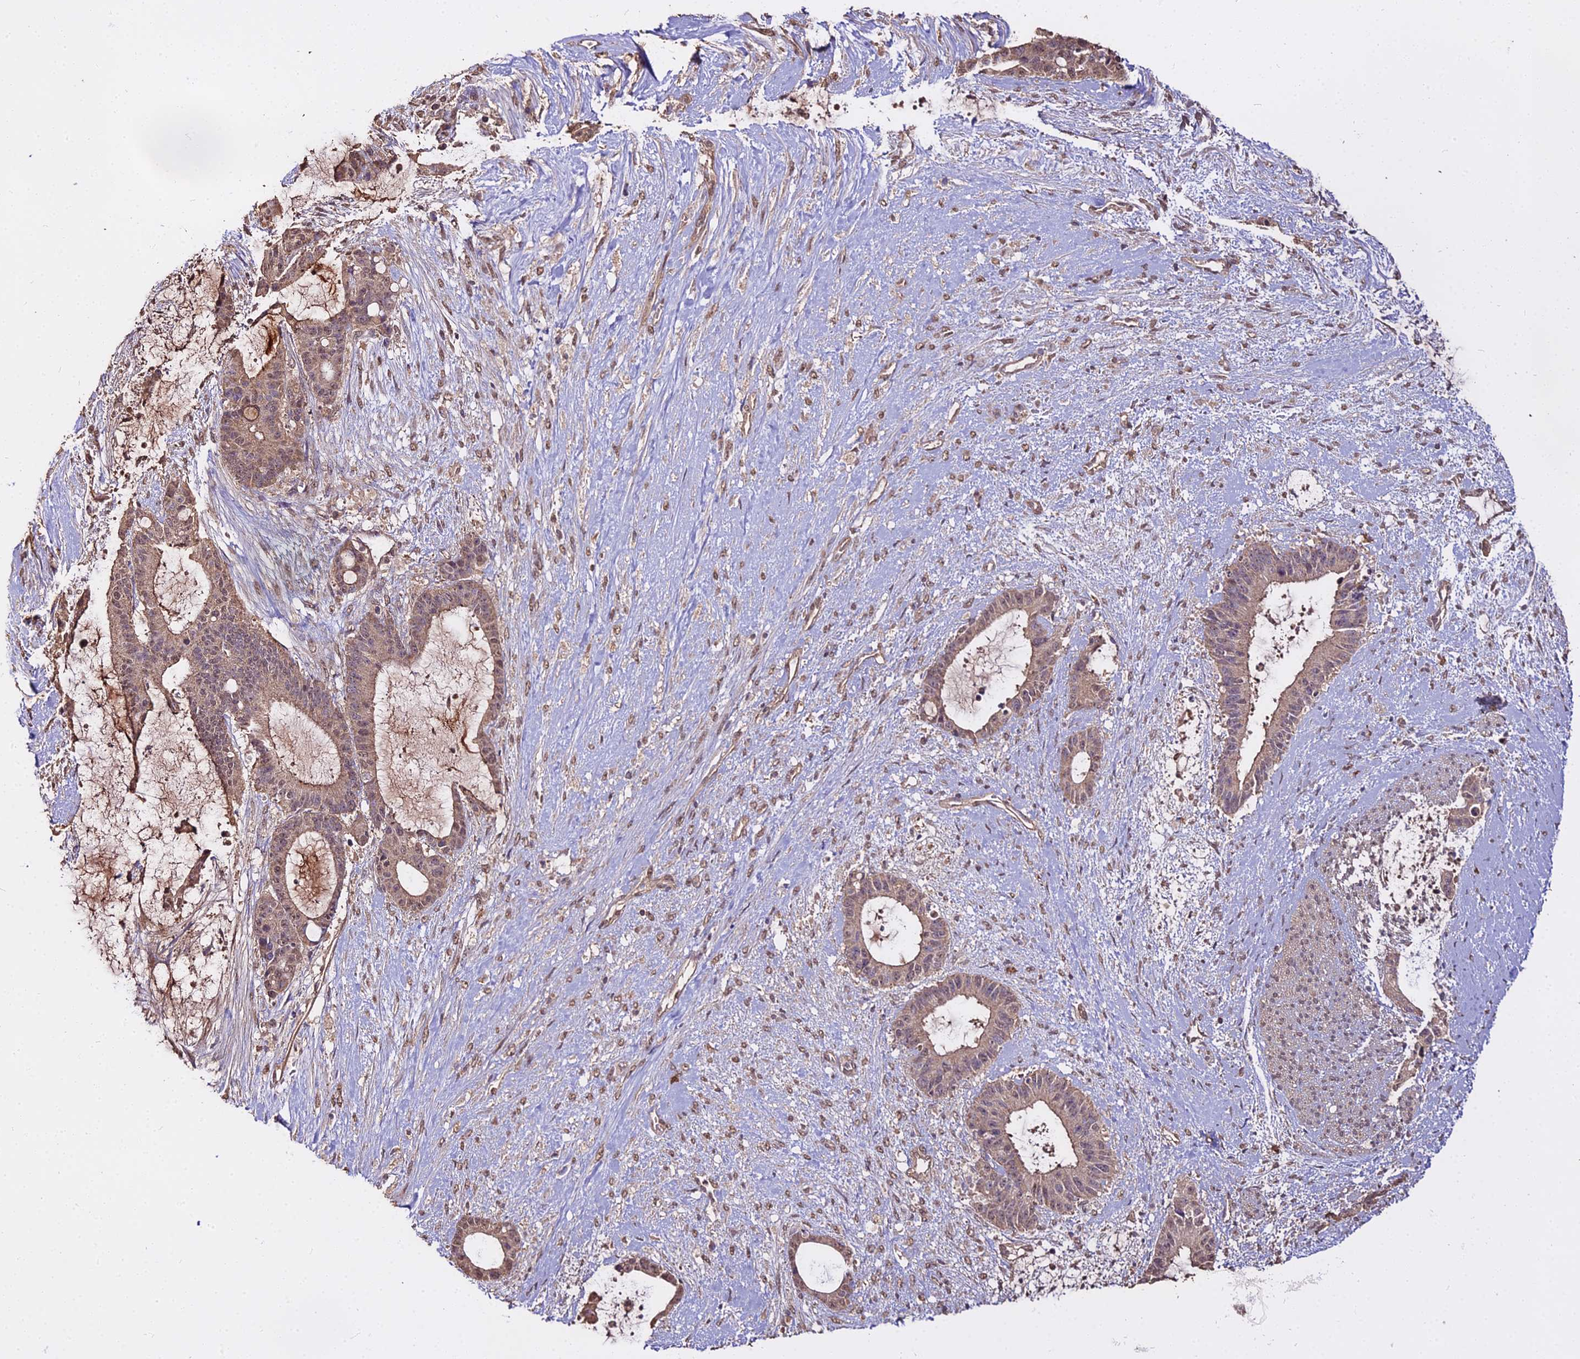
{"staining": {"intensity": "weak", "quantity": ">75%", "location": "cytoplasmic/membranous,nuclear"}, "tissue": "liver cancer", "cell_type": "Tumor cells", "image_type": "cancer", "snomed": [{"axis": "morphology", "description": "Normal tissue, NOS"}, {"axis": "morphology", "description": "Cholangiocarcinoma"}, {"axis": "topography", "description": "Liver"}, {"axis": "topography", "description": "Peripheral nerve tissue"}], "caption": "Liver cholangiocarcinoma tissue demonstrates weak cytoplasmic/membranous and nuclear positivity in approximately >75% of tumor cells, visualized by immunohistochemistry. (DAB IHC, brown staining for protein, blue staining for nuclei).", "gene": "METTL13", "patient": {"sex": "female", "age": 73}}